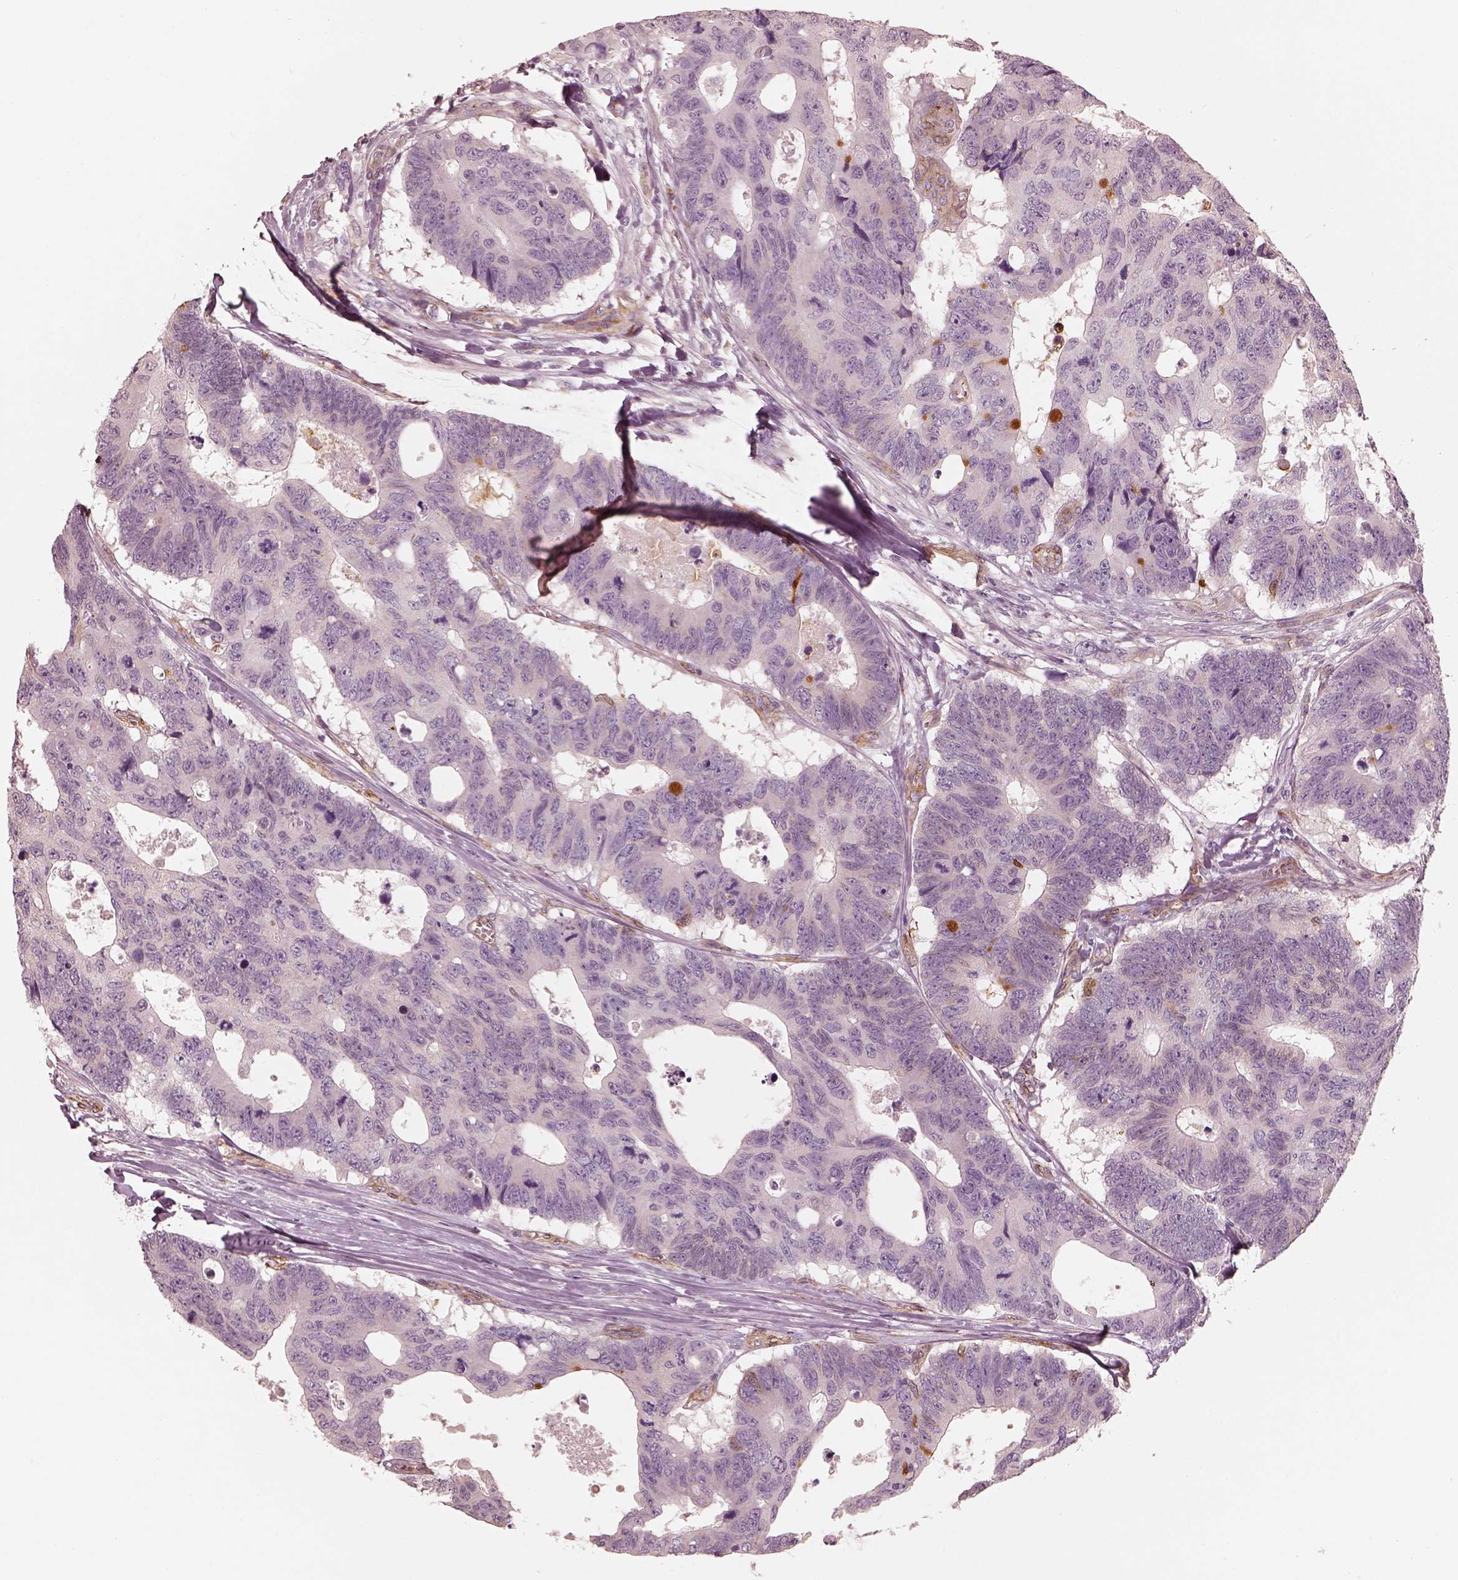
{"staining": {"intensity": "negative", "quantity": "none", "location": "none"}, "tissue": "colorectal cancer", "cell_type": "Tumor cells", "image_type": "cancer", "snomed": [{"axis": "morphology", "description": "Adenocarcinoma, NOS"}, {"axis": "topography", "description": "Colon"}], "caption": "There is no significant staining in tumor cells of colorectal cancer. The staining is performed using DAB brown chromogen with nuclei counter-stained in using hematoxylin.", "gene": "CRYM", "patient": {"sex": "female", "age": 77}}